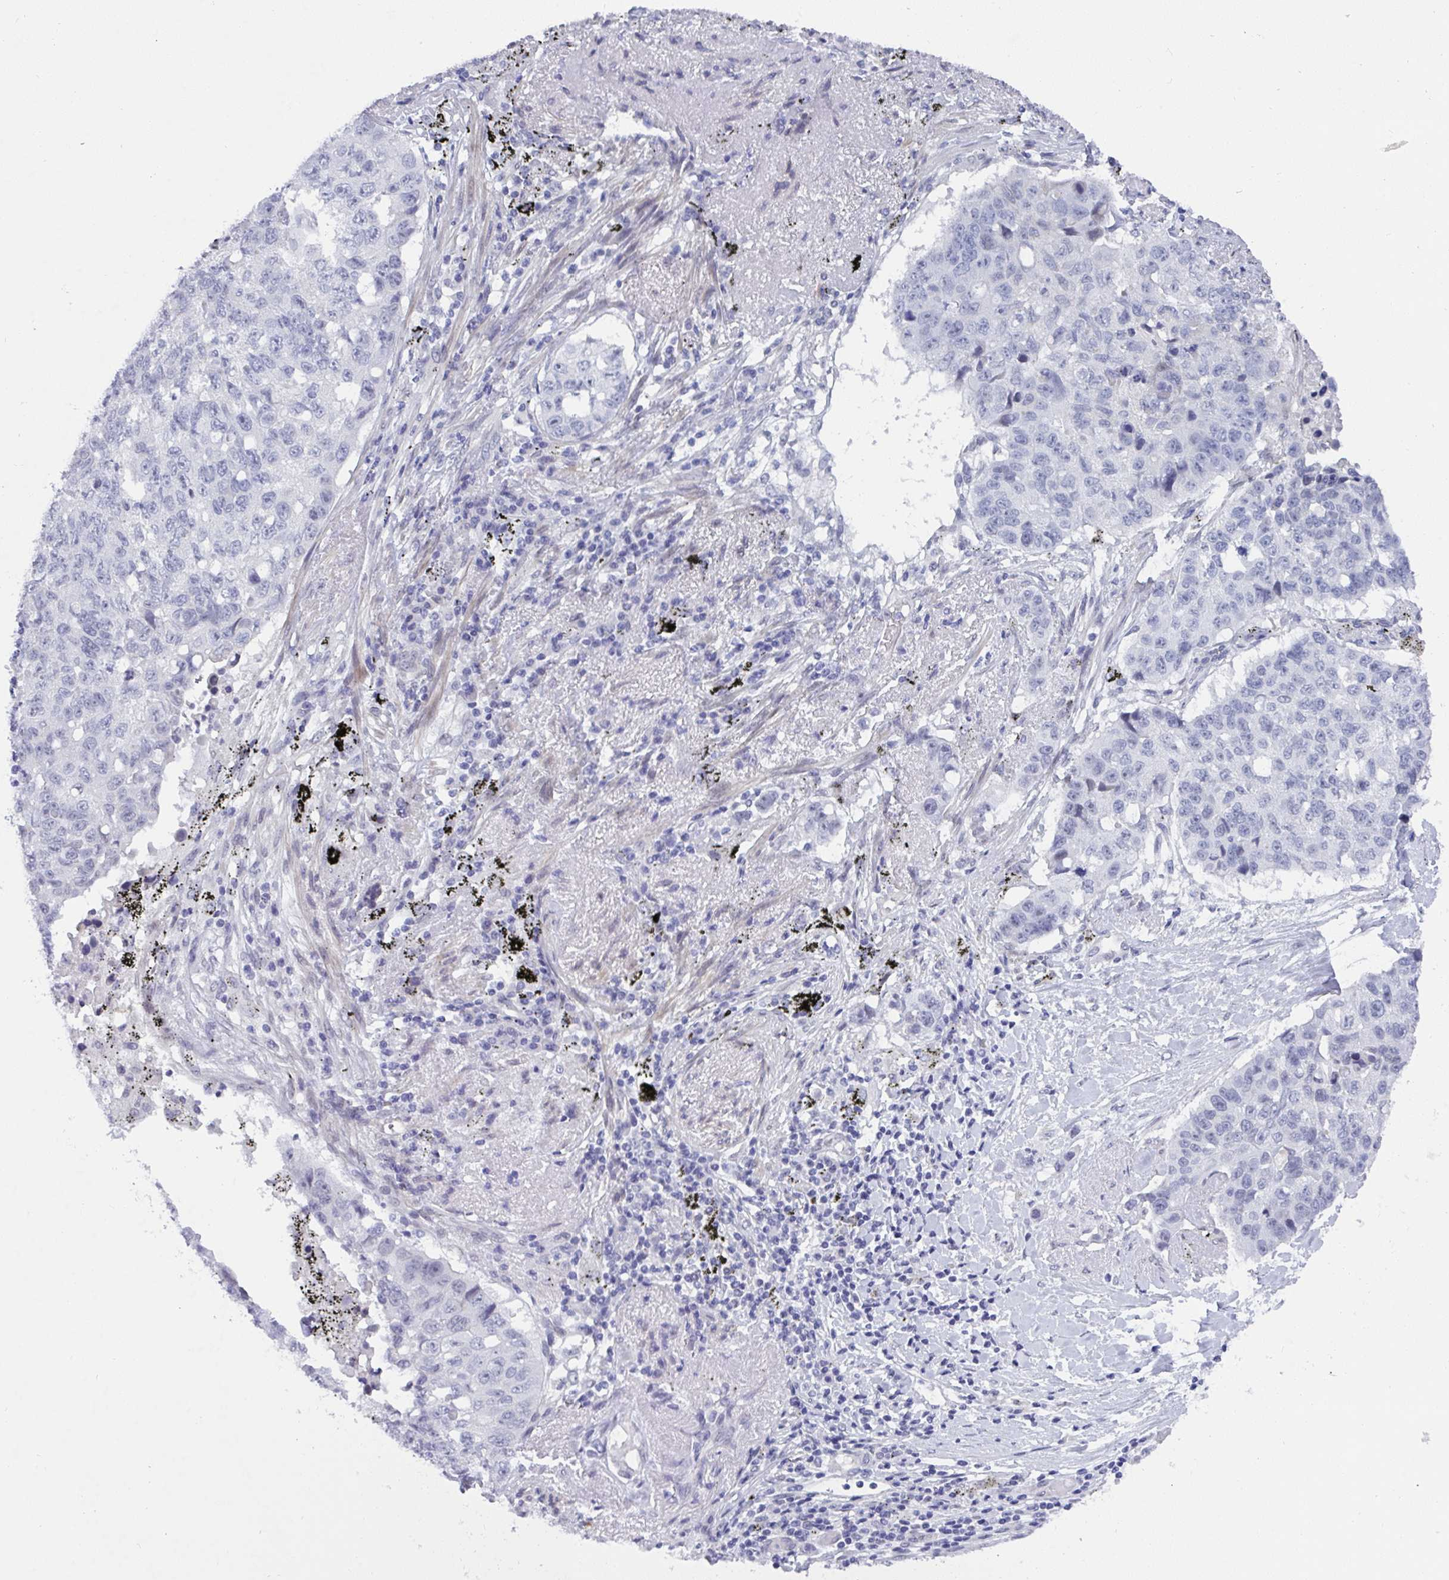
{"staining": {"intensity": "negative", "quantity": "none", "location": "none"}, "tissue": "lung cancer", "cell_type": "Tumor cells", "image_type": "cancer", "snomed": [{"axis": "morphology", "description": "Squamous cell carcinoma, NOS"}, {"axis": "topography", "description": "Lung"}], "caption": "IHC of squamous cell carcinoma (lung) shows no expression in tumor cells.", "gene": "MFSD4A", "patient": {"sex": "male", "age": 60}}